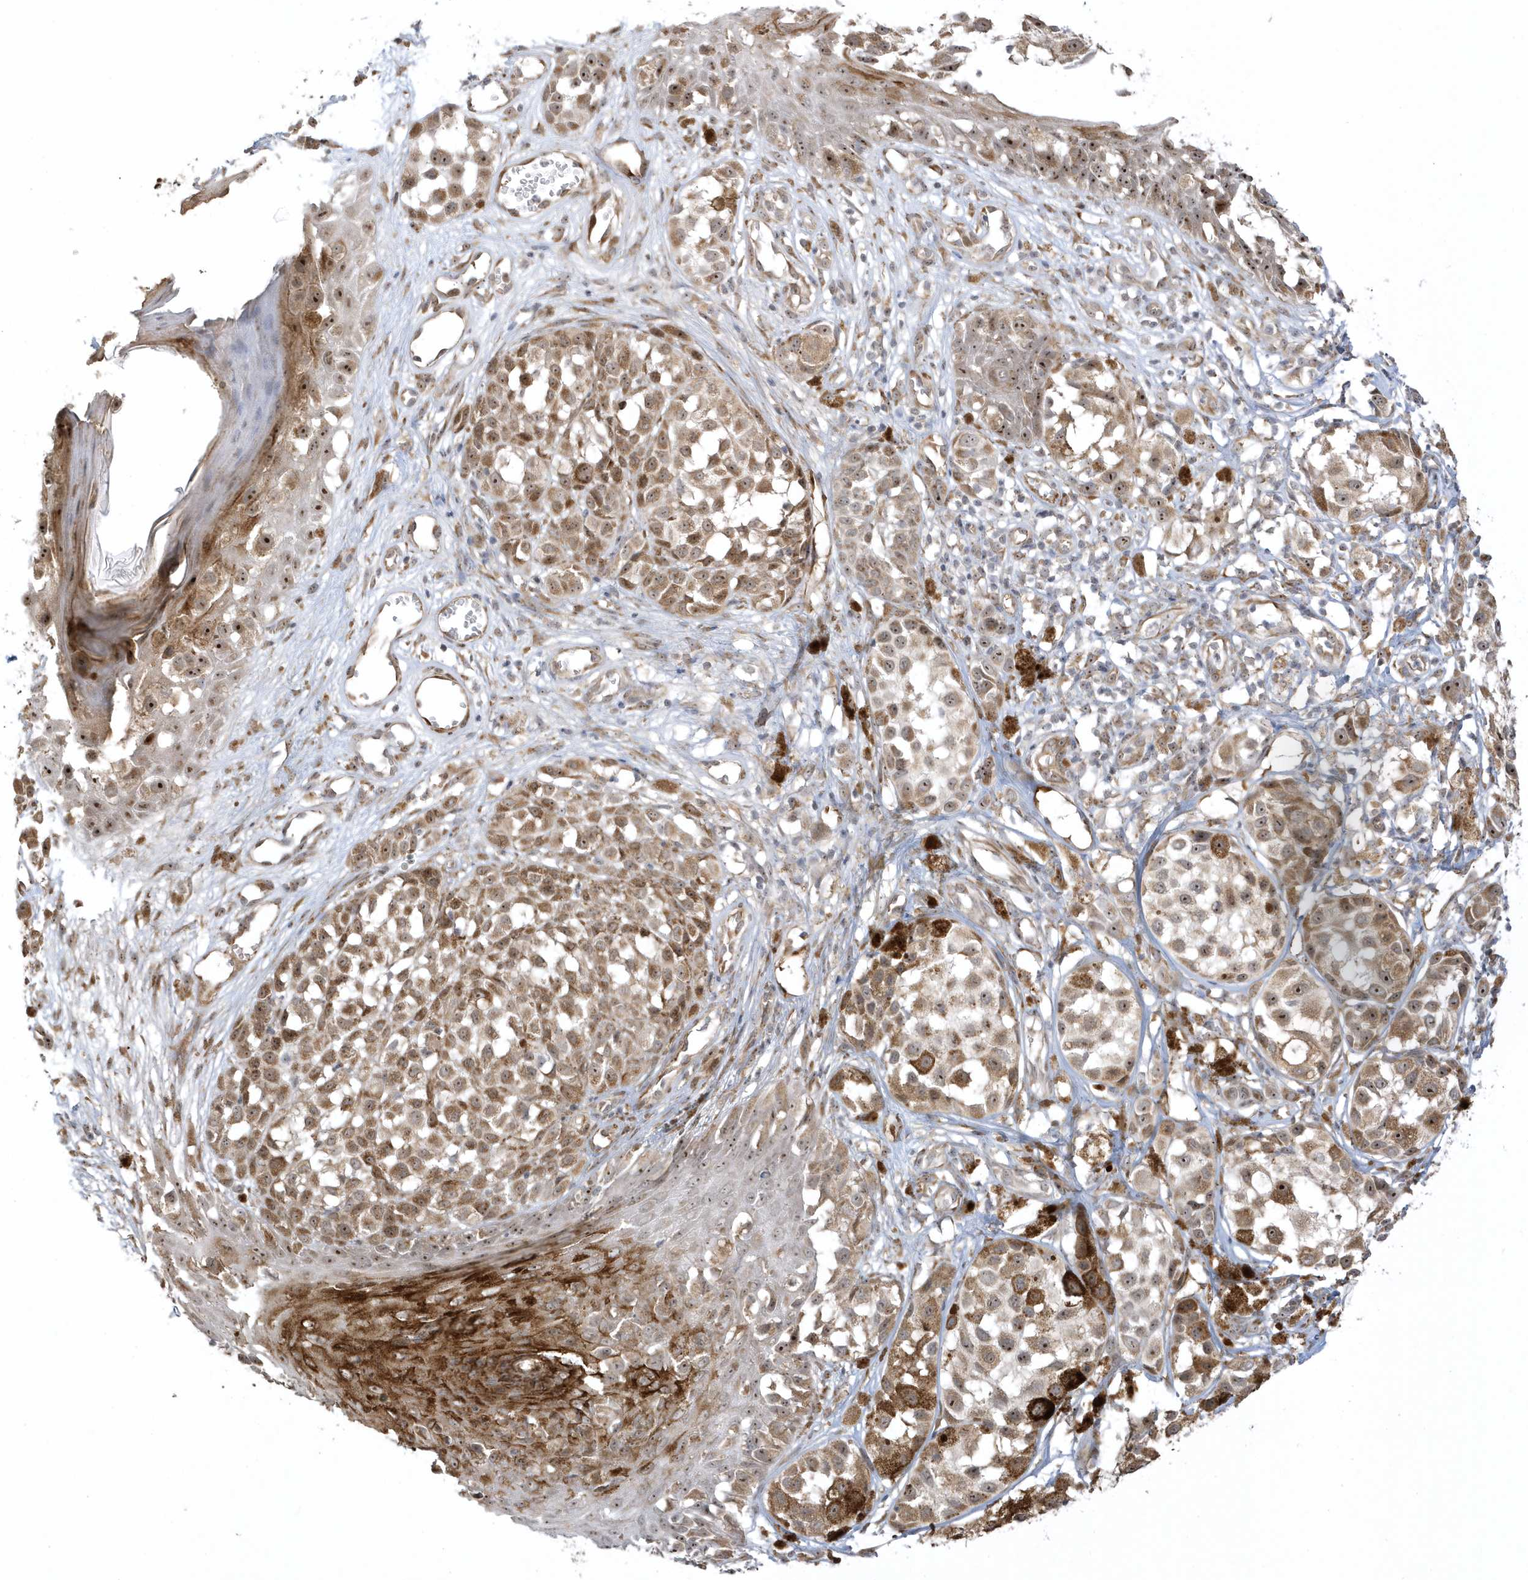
{"staining": {"intensity": "moderate", "quantity": ">75%", "location": "cytoplasmic/membranous"}, "tissue": "melanoma", "cell_type": "Tumor cells", "image_type": "cancer", "snomed": [{"axis": "morphology", "description": "Malignant melanoma, NOS"}, {"axis": "topography", "description": "Skin of leg"}], "caption": "A brown stain labels moderate cytoplasmic/membranous positivity of a protein in human malignant melanoma tumor cells.", "gene": "ECM2", "patient": {"sex": "female", "age": 72}}